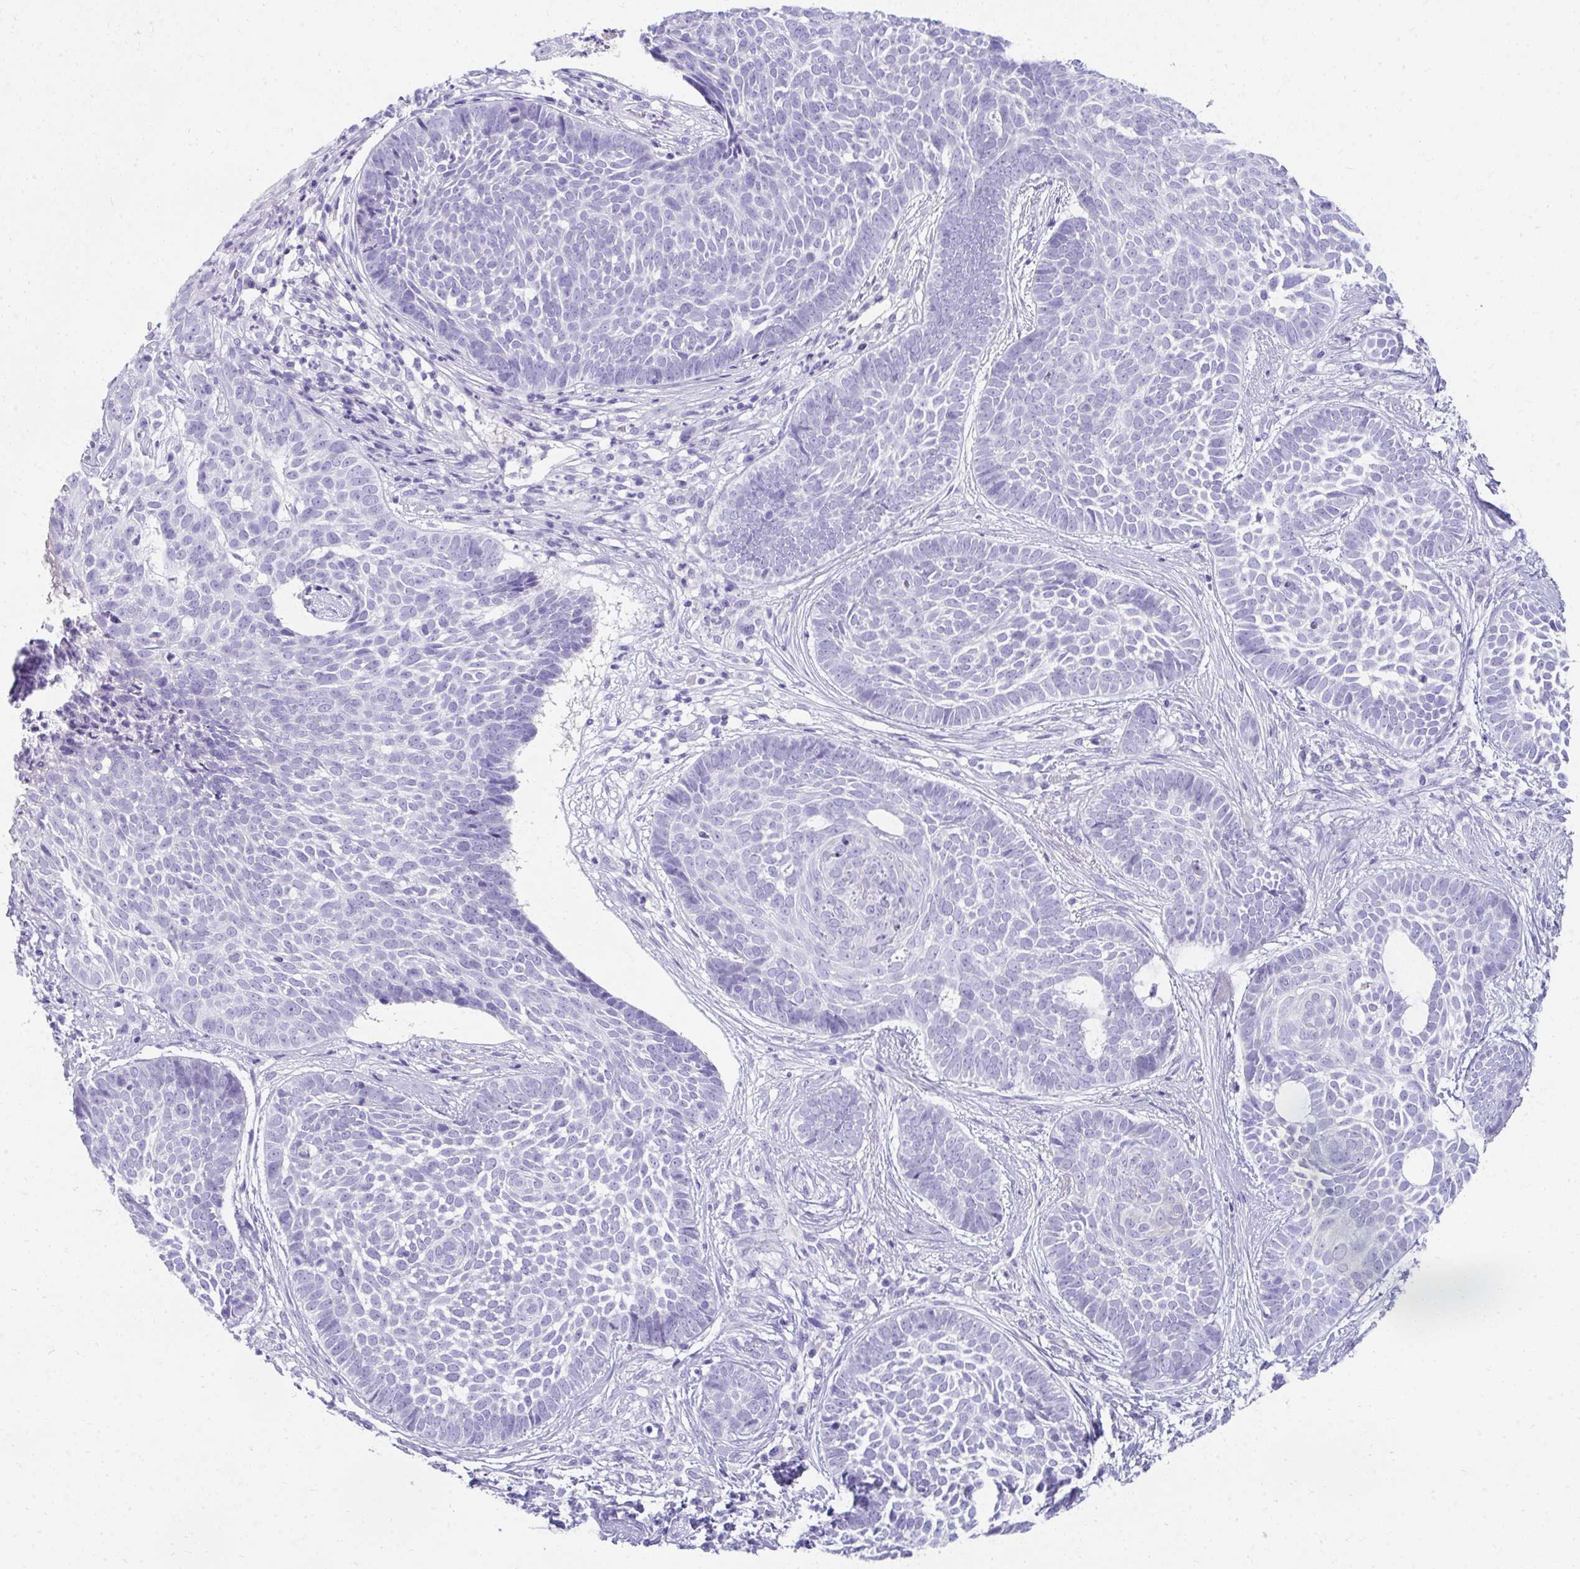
{"staining": {"intensity": "negative", "quantity": "none", "location": "none"}, "tissue": "skin cancer", "cell_type": "Tumor cells", "image_type": "cancer", "snomed": [{"axis": "morphology", "description": "Basal cell carcinoma"}, {"axis": "topography", "description": "Skin"}], "caption": "Human skin cancer (basal cell carcinoma) stained for a protein using immunohistochemistry (IHC) displays no staining in tumor cells.", "gene": "SEC14L3", "patient": {"sex": "female", "age": 89}}